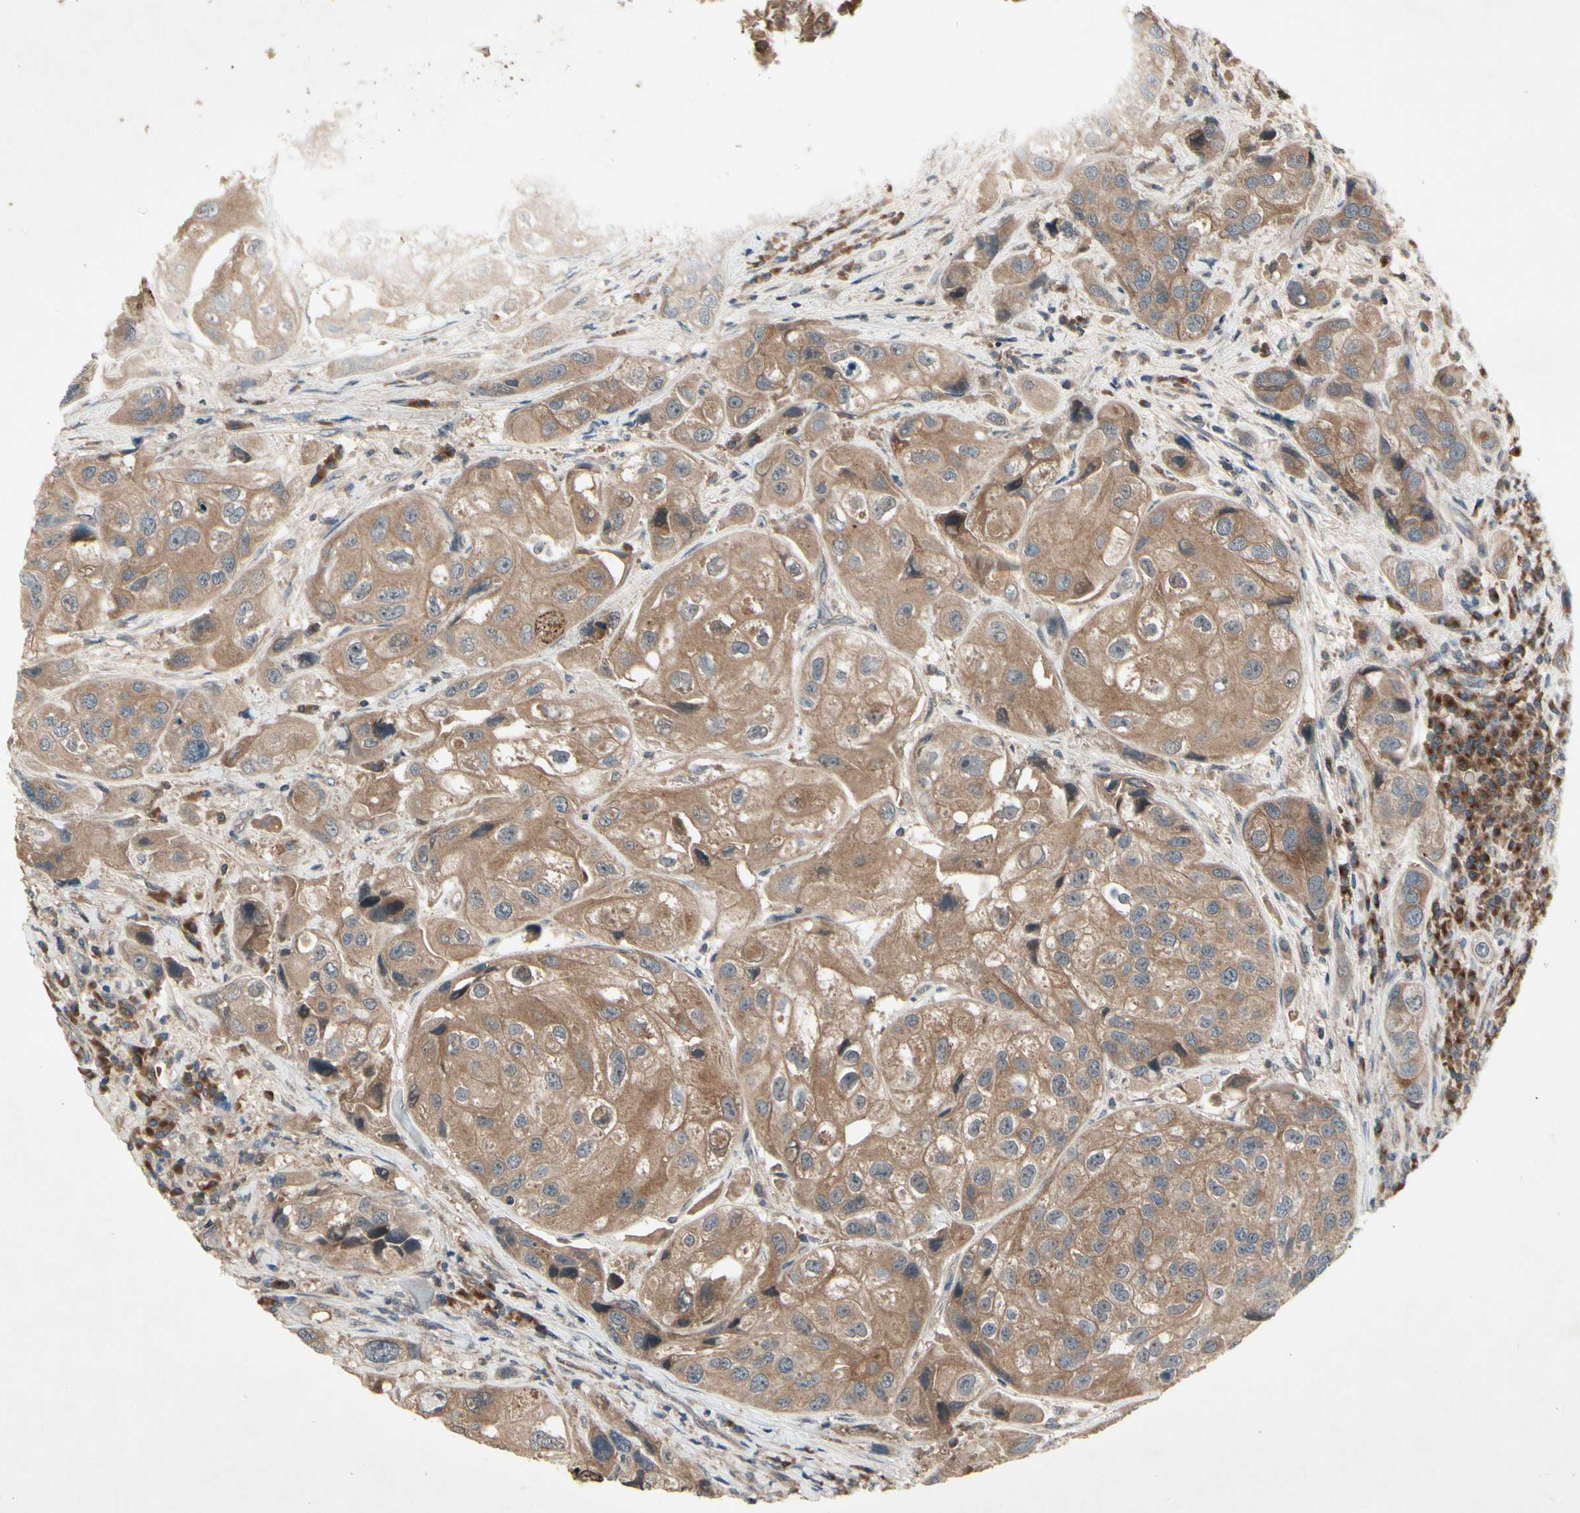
{"staining": {"intensity": "moderate", "quantity": ">75%", "location": "cytoplasmic/membranous"}, "tissue": "urothelial cancer", "cell_type": "Tumor cells", "image_type": "cancer", "snomed": [{"axis": "morphology", "description": "Urothelial carcinoma, High grade"}, {"axis": "topography", "description": "Urinary bladder"}], "caption": "Urothelial carcinoma (high-grade) stained for a protein (brown) shows moderate cytoplasmic/membranous positive expression in about >75% of tumor cells.", "gene": "NSF", "patient": {"sex": "female", "age": 64}}